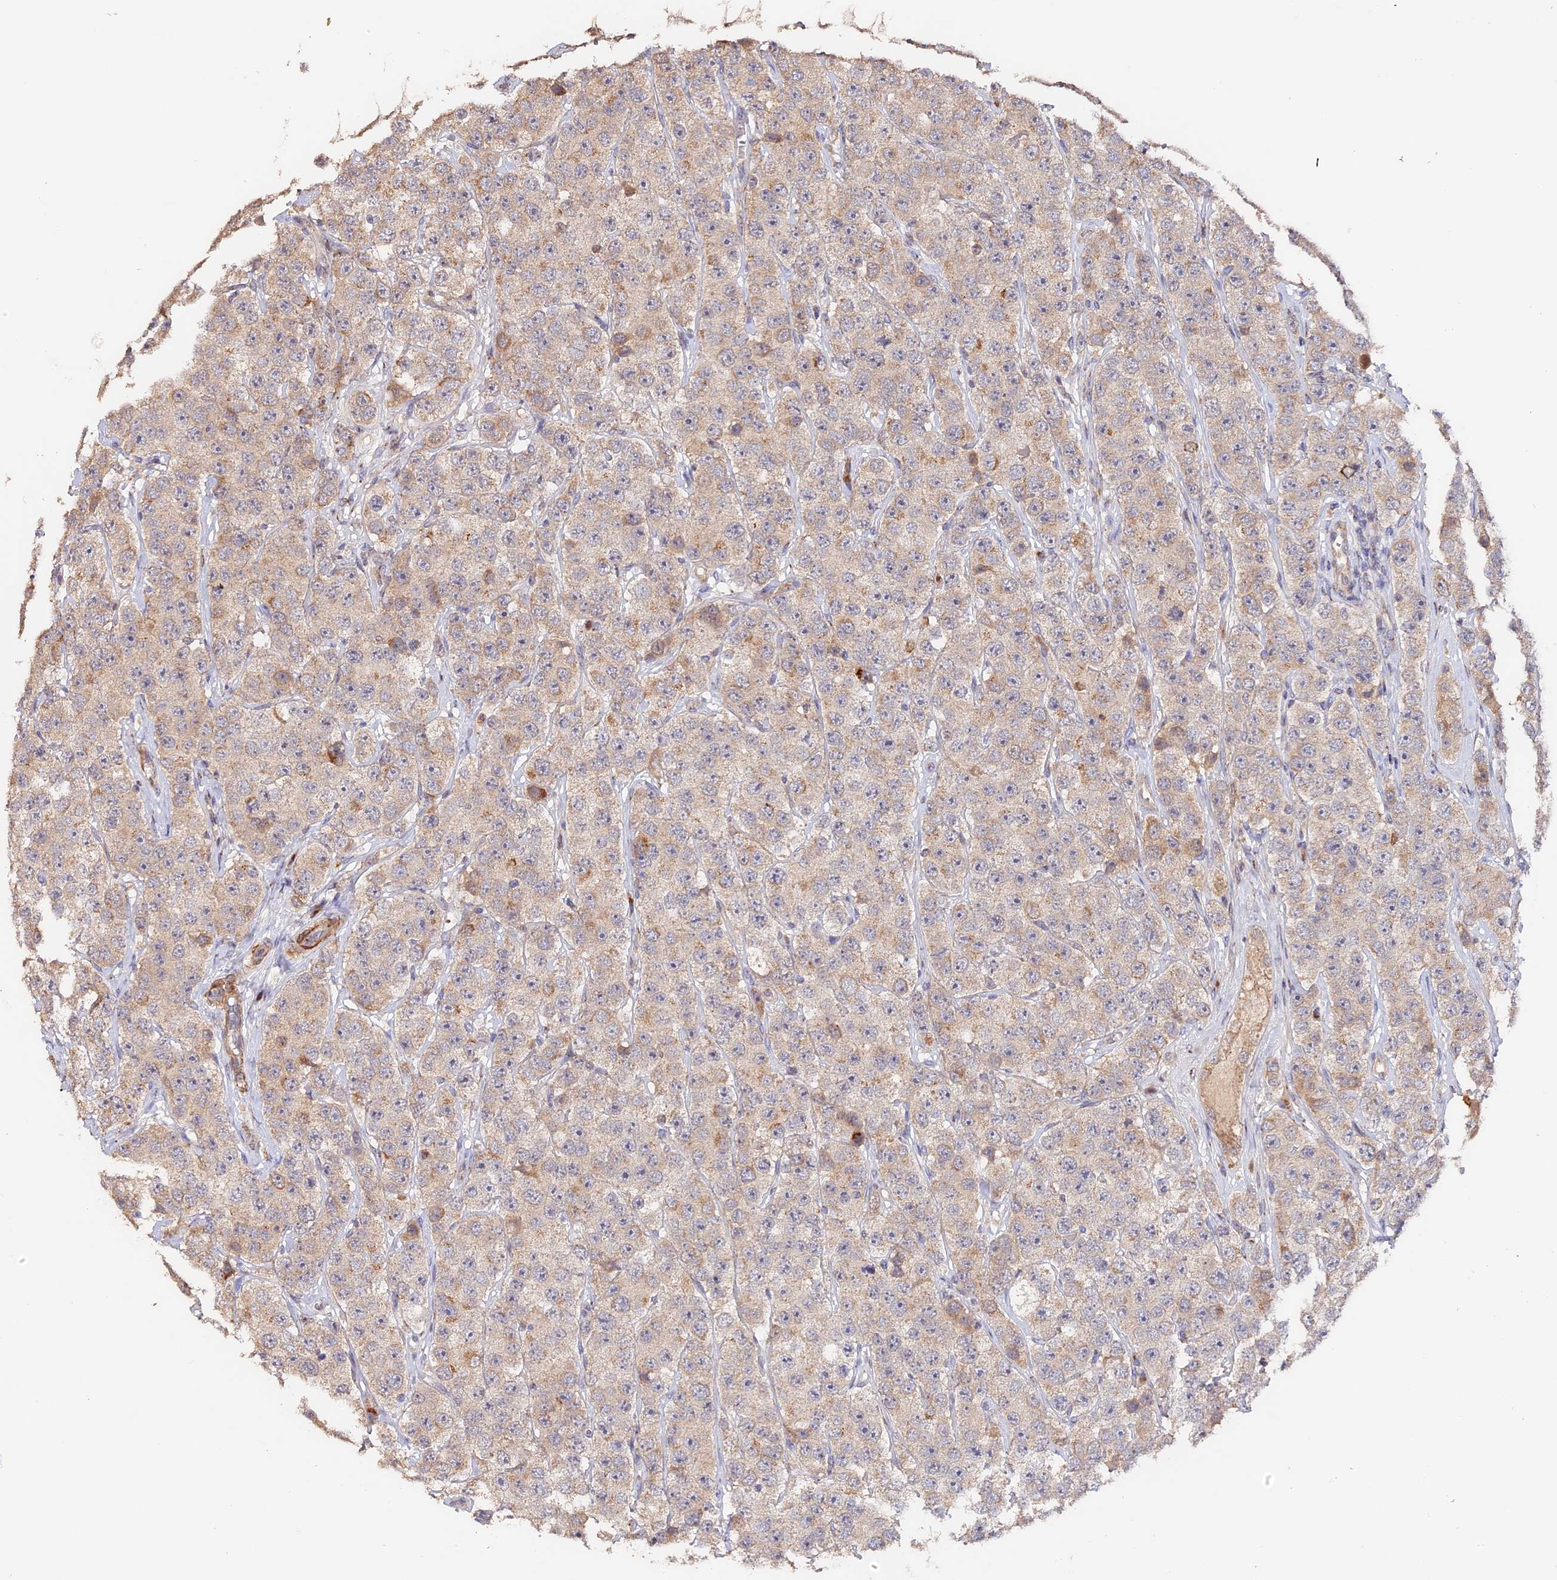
{"staining": {"intensity": "weak", "quantity": "25%-75%", "location": "cytoplasmic/membranous"}, "tissue": "testis cancer", "cell_type": "Tumor cells", "image_type": "cancer", "snomed": [{"axis": "morphology", "description": "Seminoma, NOS"}, {"axis": "topography", "description": "Testis"}], "caption": "Tumor cells reveal weak cytoplasmic/membranous staining in about 25%-75% of cells in seminoma (testis).", "gene": "TANGO6", "patient": {"sex": "male", "age": 28}}